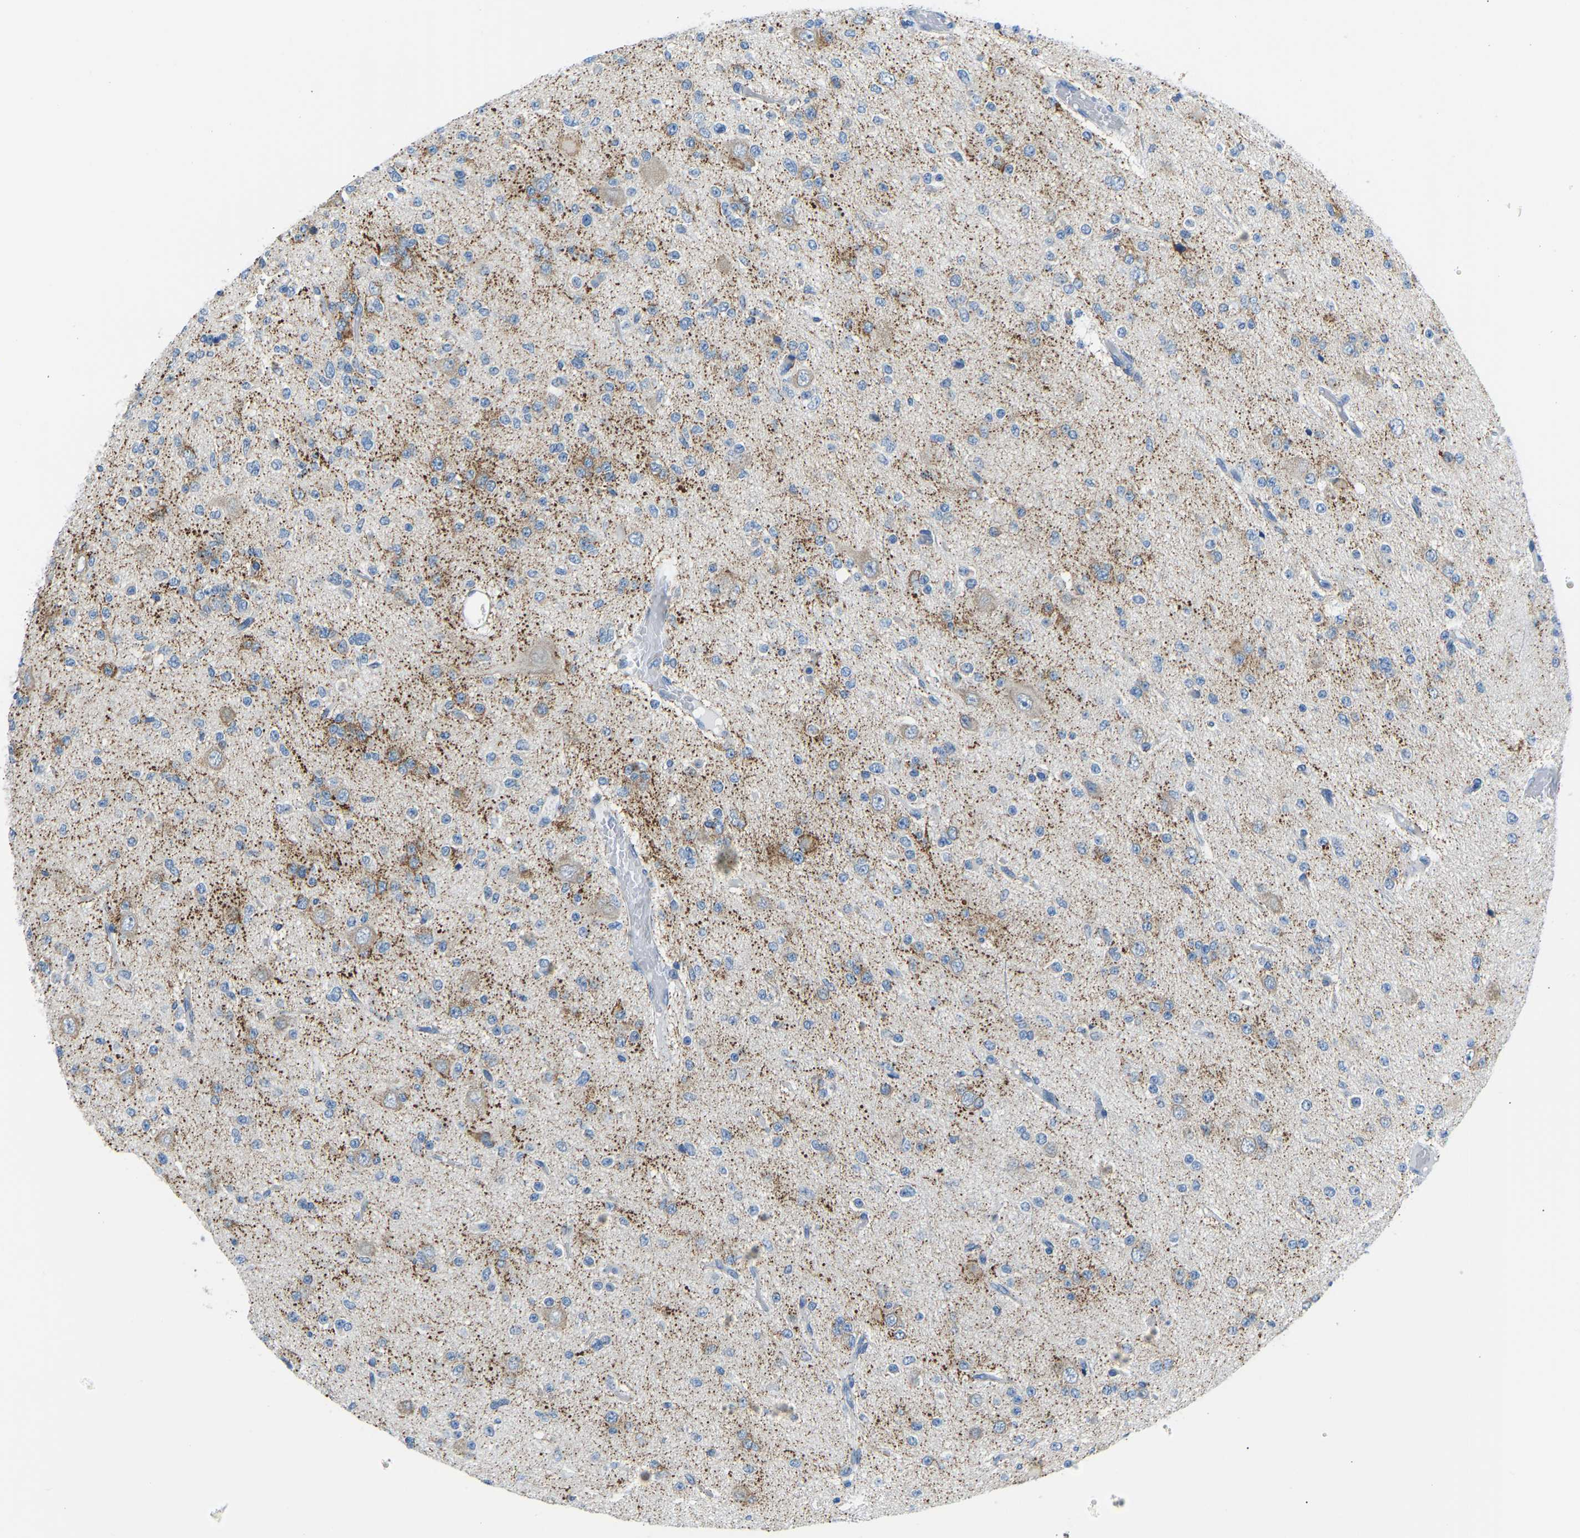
{"staining": {"intensity": "moderate", "quantity": "<25%", "location": "cytoplasmic/membranous"}, "tissue": "glioma", "cell_type": "Tumor cells", "image_type": "cancer", "snomed": [{"axis": "morphology", "description": "Glioma, malignant, Low grade"}, {"axis": "topography", "description": "Brain"}], "caption": "Immunohistochemistry staining of glioma, which displays low levels of moderate cytoplasmic/membranous expression in about <25% of tumor cells indicating moderate cytoplasmic/membranous protein expression. The staining was performed using DAB (brown) for protein detection and nuclei were counterstained in hematoxylin (blue).", "gene": "VRK1", "patient": {"sex": "male", "age": 38}}